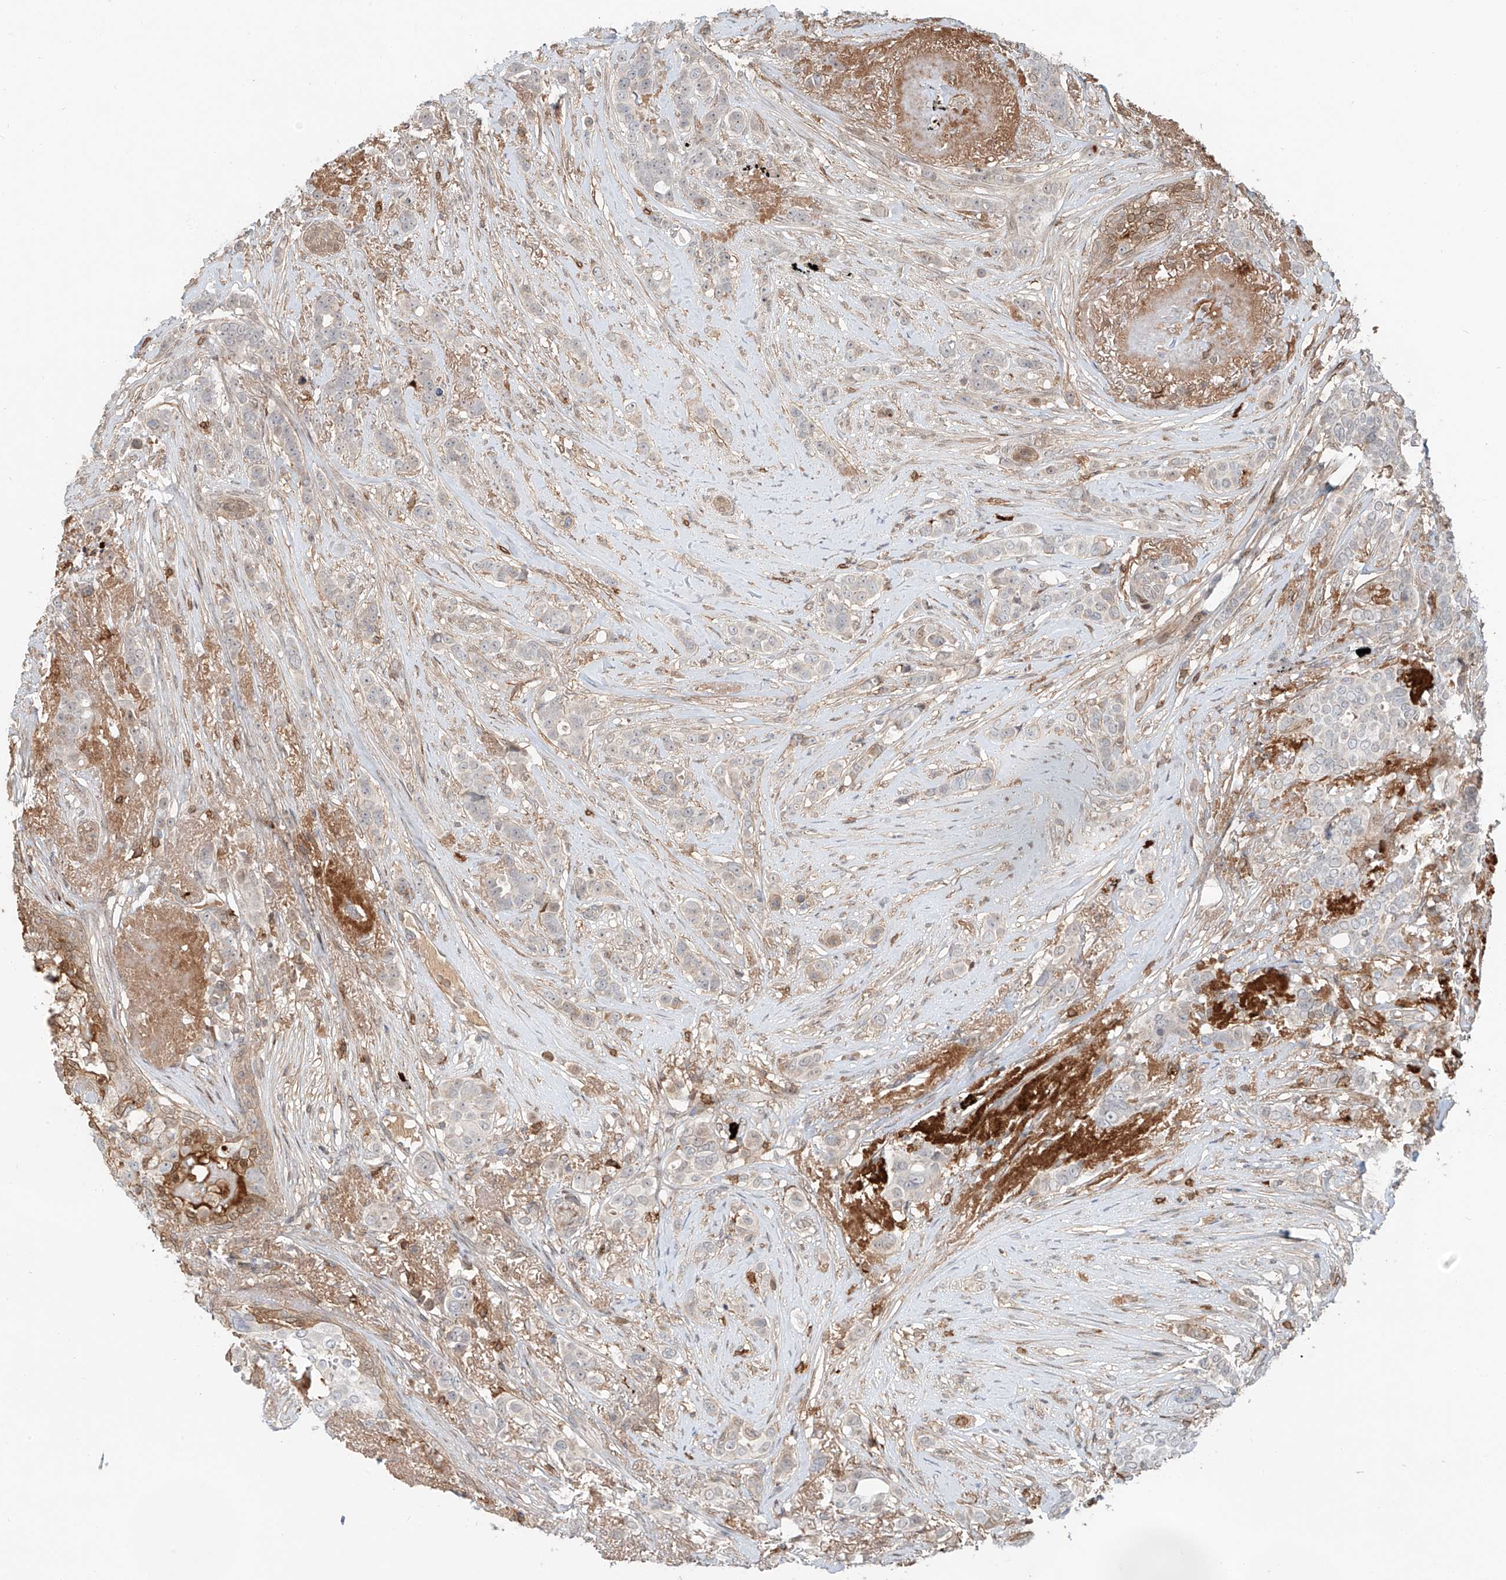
{"staining": {"intensity": "negative", "quantity": "none", "location": "none"}, "tissue": "breast cancer", "cell_type": "Tumor cells", "image_type": "cancer", "snomed": [{"axis": "morphology", "description": "Lobular carcinoma"}, {"axis": "topography", "description": "Breast"}], "caption": "Immunohistochemistry (IHC) of lobular carcinoma (breast) exhibits no staining in tumor cells.", "gene": "CEP162", "patient": {"sex": "female", "age": 51}}